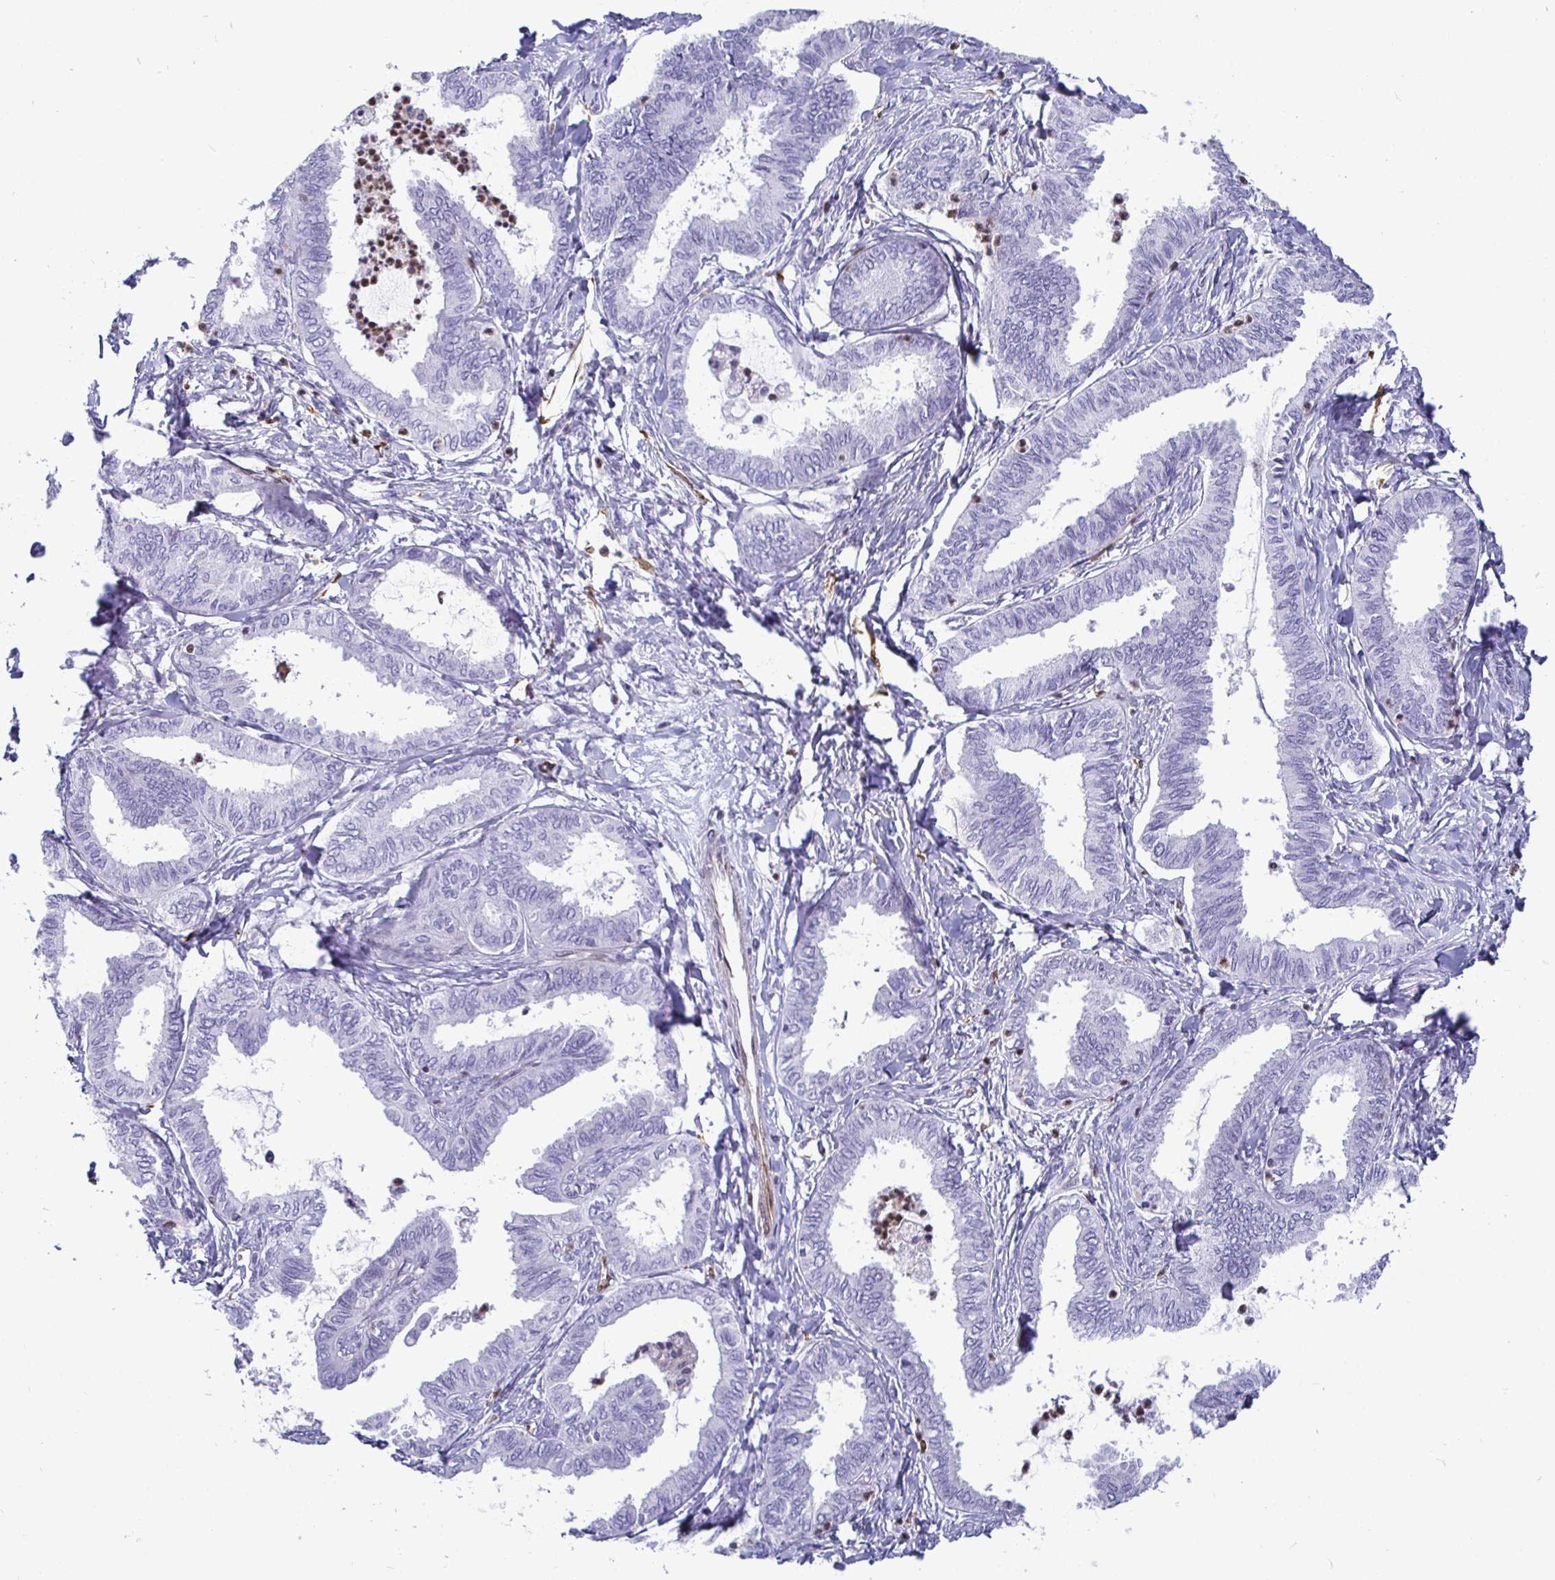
{"staining": {"intensity": "negative", "quantity": "none", "location": "none"}, "tissue": "ovarian cancer", "cell_type": "Tumor cells", "image_type": "cancer", "snomed": [{"axis": "morphology", "description": "Carcinoma, endometroid"}, {"axis": "topography", "description": "Ovary"}], "caption": "Tumor cells show no significant protein positivity in ovarian endometroid carcinoma.", "gene": "TP53I11", "patient": {"sex": "female", "age": 70}}